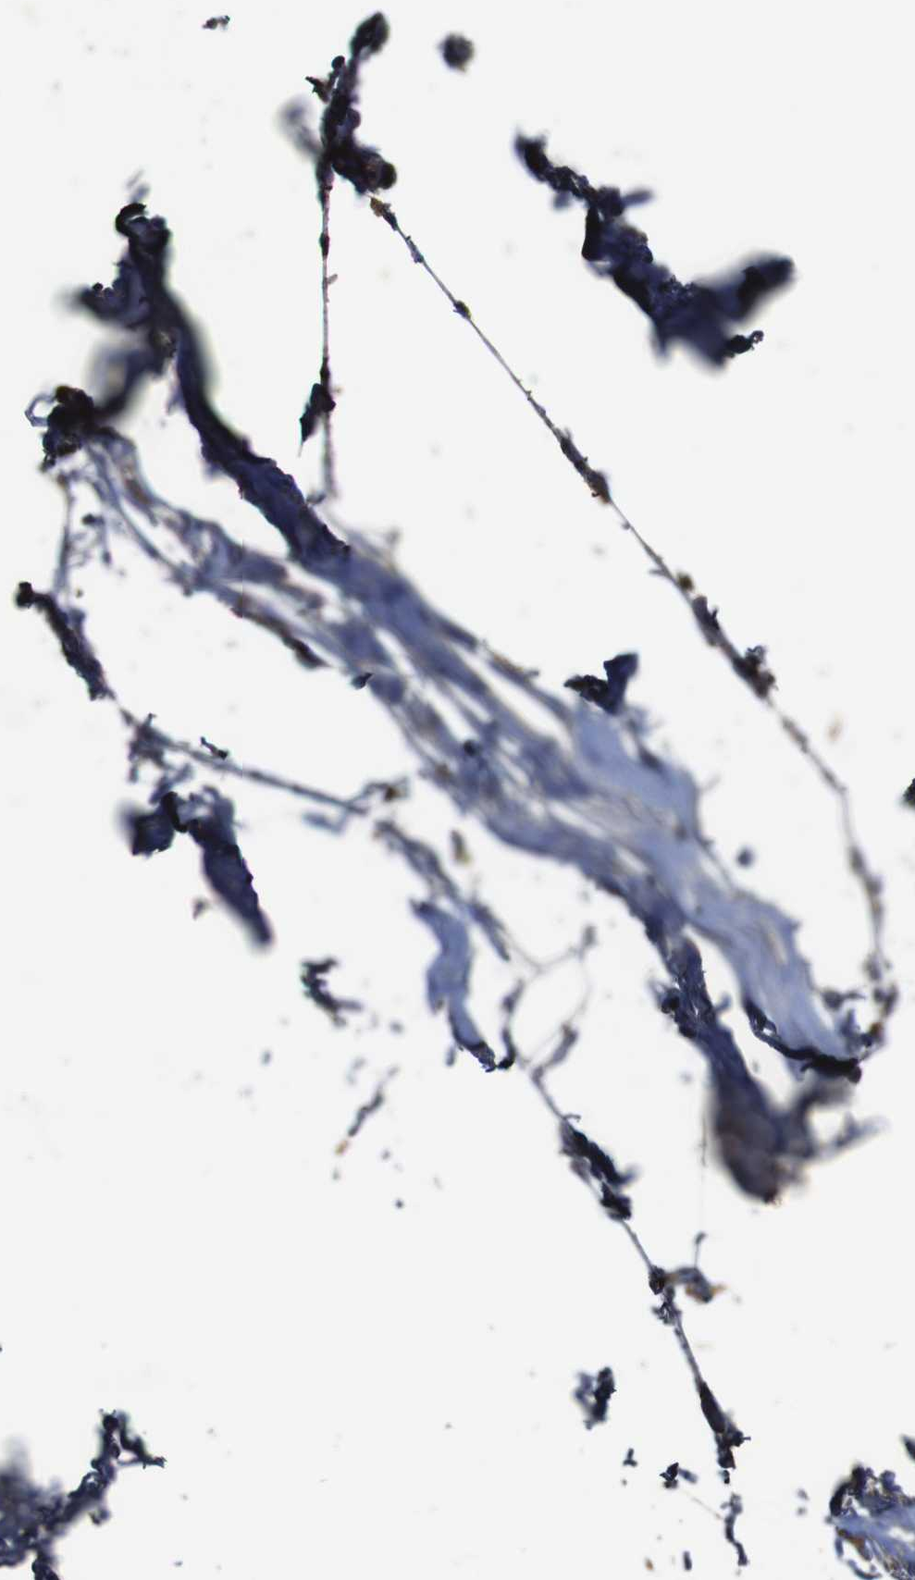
{"staining": {"intensity": "weak", "quantity": ">75%", "location": "cytoplasmic/membranous"}, "tissue": "adipose tissue", "cell_type": "Adipocytes", "image_type": "normal", "snomed": [{"axis": "morphology", "description": "Normal tissue, NOS"}, {"axis": "topography", "description": "Breast"}, {"axis": "topography", "description": "Soft tissue"}], "caption": "The photomicrograph reveals a brown stain indicating the presence of a protein in the cytoplasmic/membranous of adipocytes in adipose tissue. (Stains: DAB (3,3'-diaminobenzidine) in brown, nuclei in blue, Microscopy: brightfield microscopy at high magnification).", "gene": "PTPN1", "patient": {"sex": "female", "age": 75}}